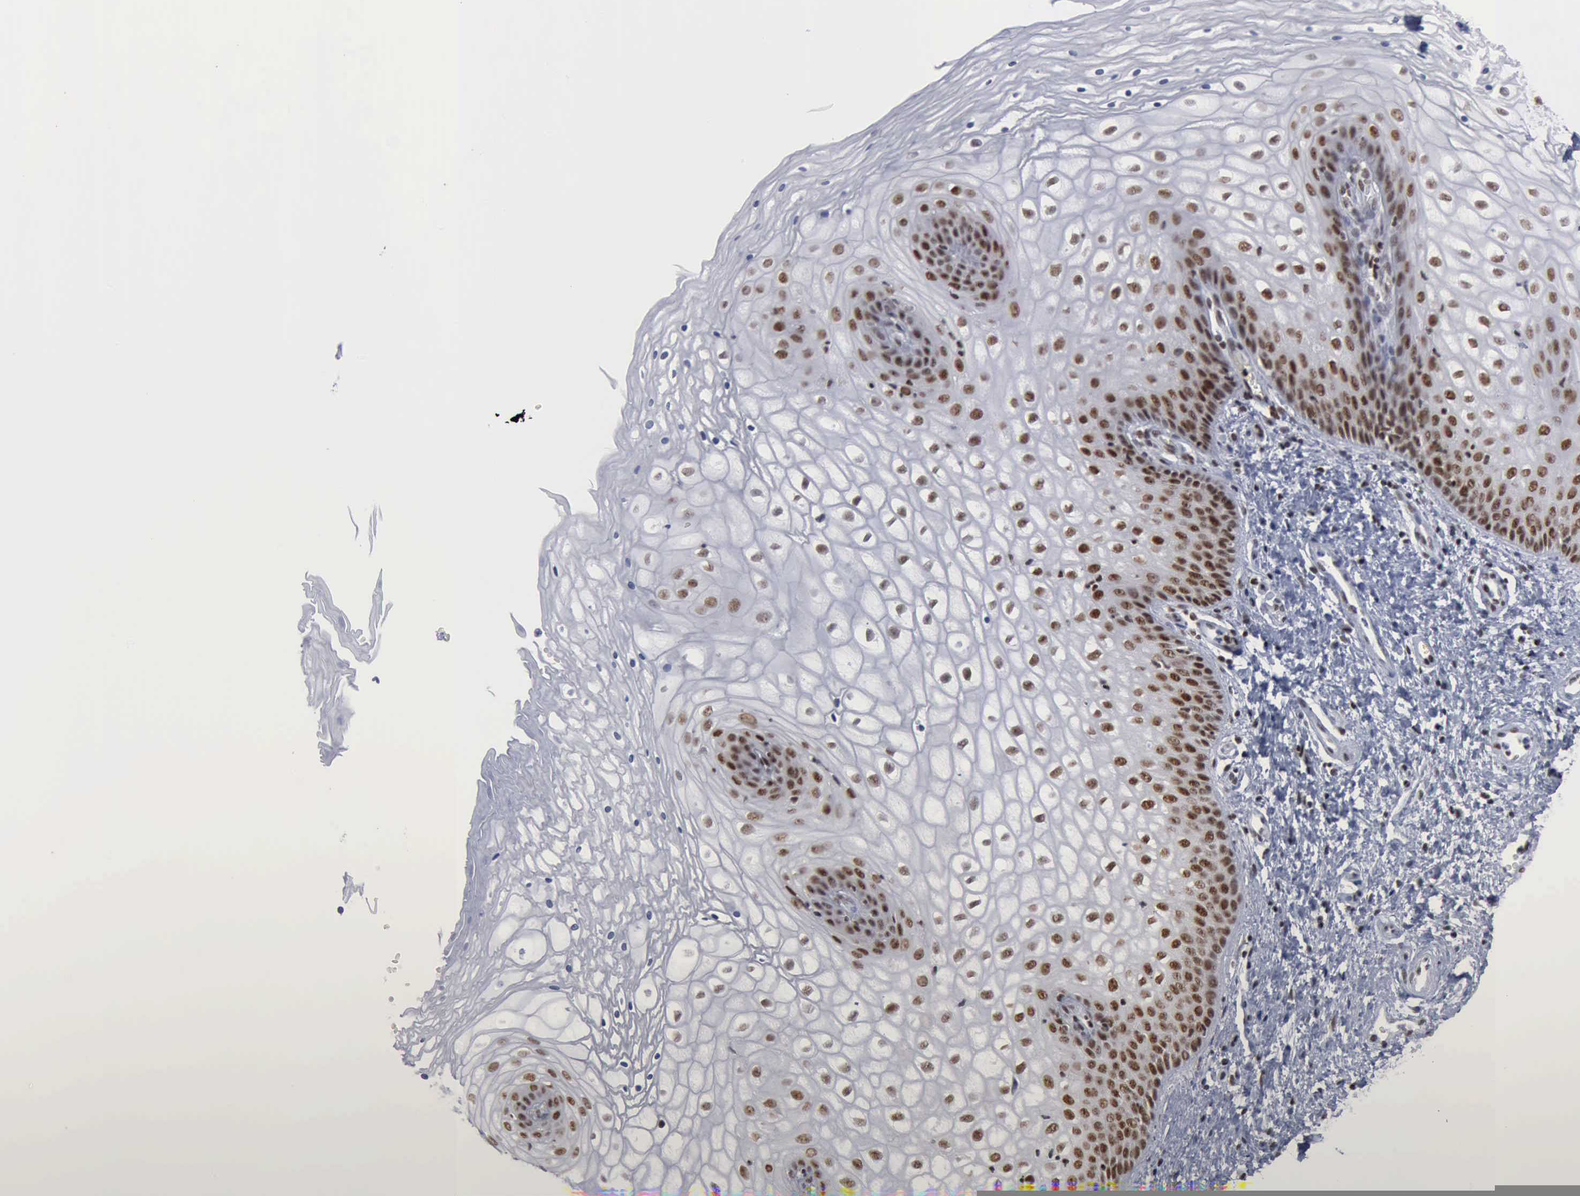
{"staining": {"intensity": "strong", "quantity": "25%-75%", "location": "nuclear"}, "tissue": "vagina", "cell_type": "Squamous epithelial cells", "image_type": "normal", "snomed": [{"axis": "morphology", "description": "Normal tissue, NOS"}, {"axis": "topography", "description": "Vagina"}], "caption": "Immunohistochemistry (IHC) (DAB) staining of unremarkable human vagina exhibits strong nuclear protein staining in about 25%-75% of squamous epithelial cells. The staining is performed using DAB brown chromogen to label protein expression. The nuclei are counter-stained blue using hematoxylin.", "gene": "XPA", "patient": {"sex": "female", "age": 34}}